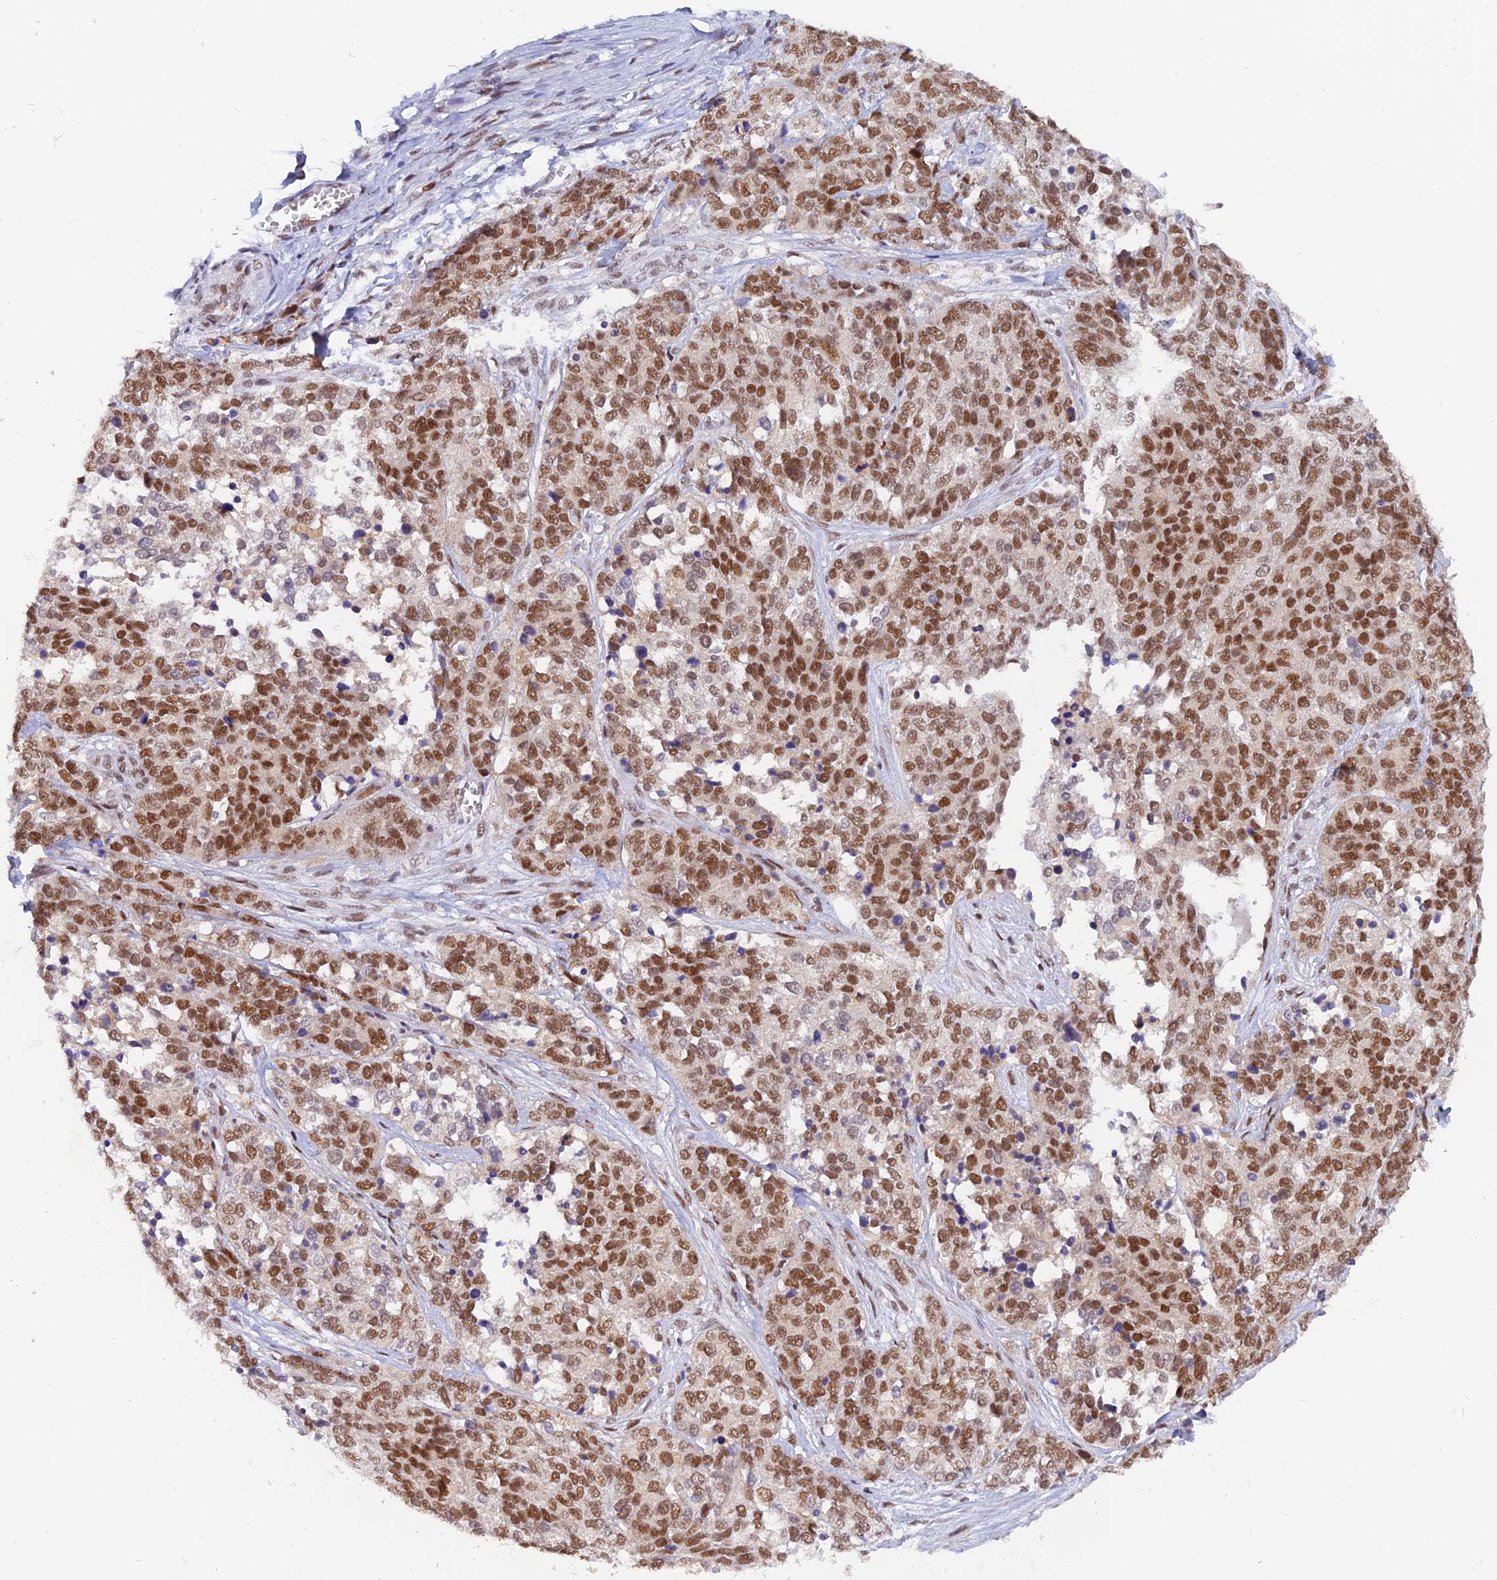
{"staining": {"intensity": "moderate", "quantity": ">75%", "location": "nuclear"}, "tissue": "ovarian cancer", "cell_type": "Tumor cells", "image_type": "cancer", "snomed": [{"axis": "morphology", "description": "Cystadenocarcinoma, serous, NOS"}, {"axis": "topography", "description": "Ovary"}], "caption": "Moderate nuclear positivity for a protein is appreciated in approximately >75% of tumor cells of ovarian cancer (serous cystadenocarcinoma) using immunohistochemistry (IHC).", "gene": "DPY30", "patient": {"sex": "female", "age": 44}}